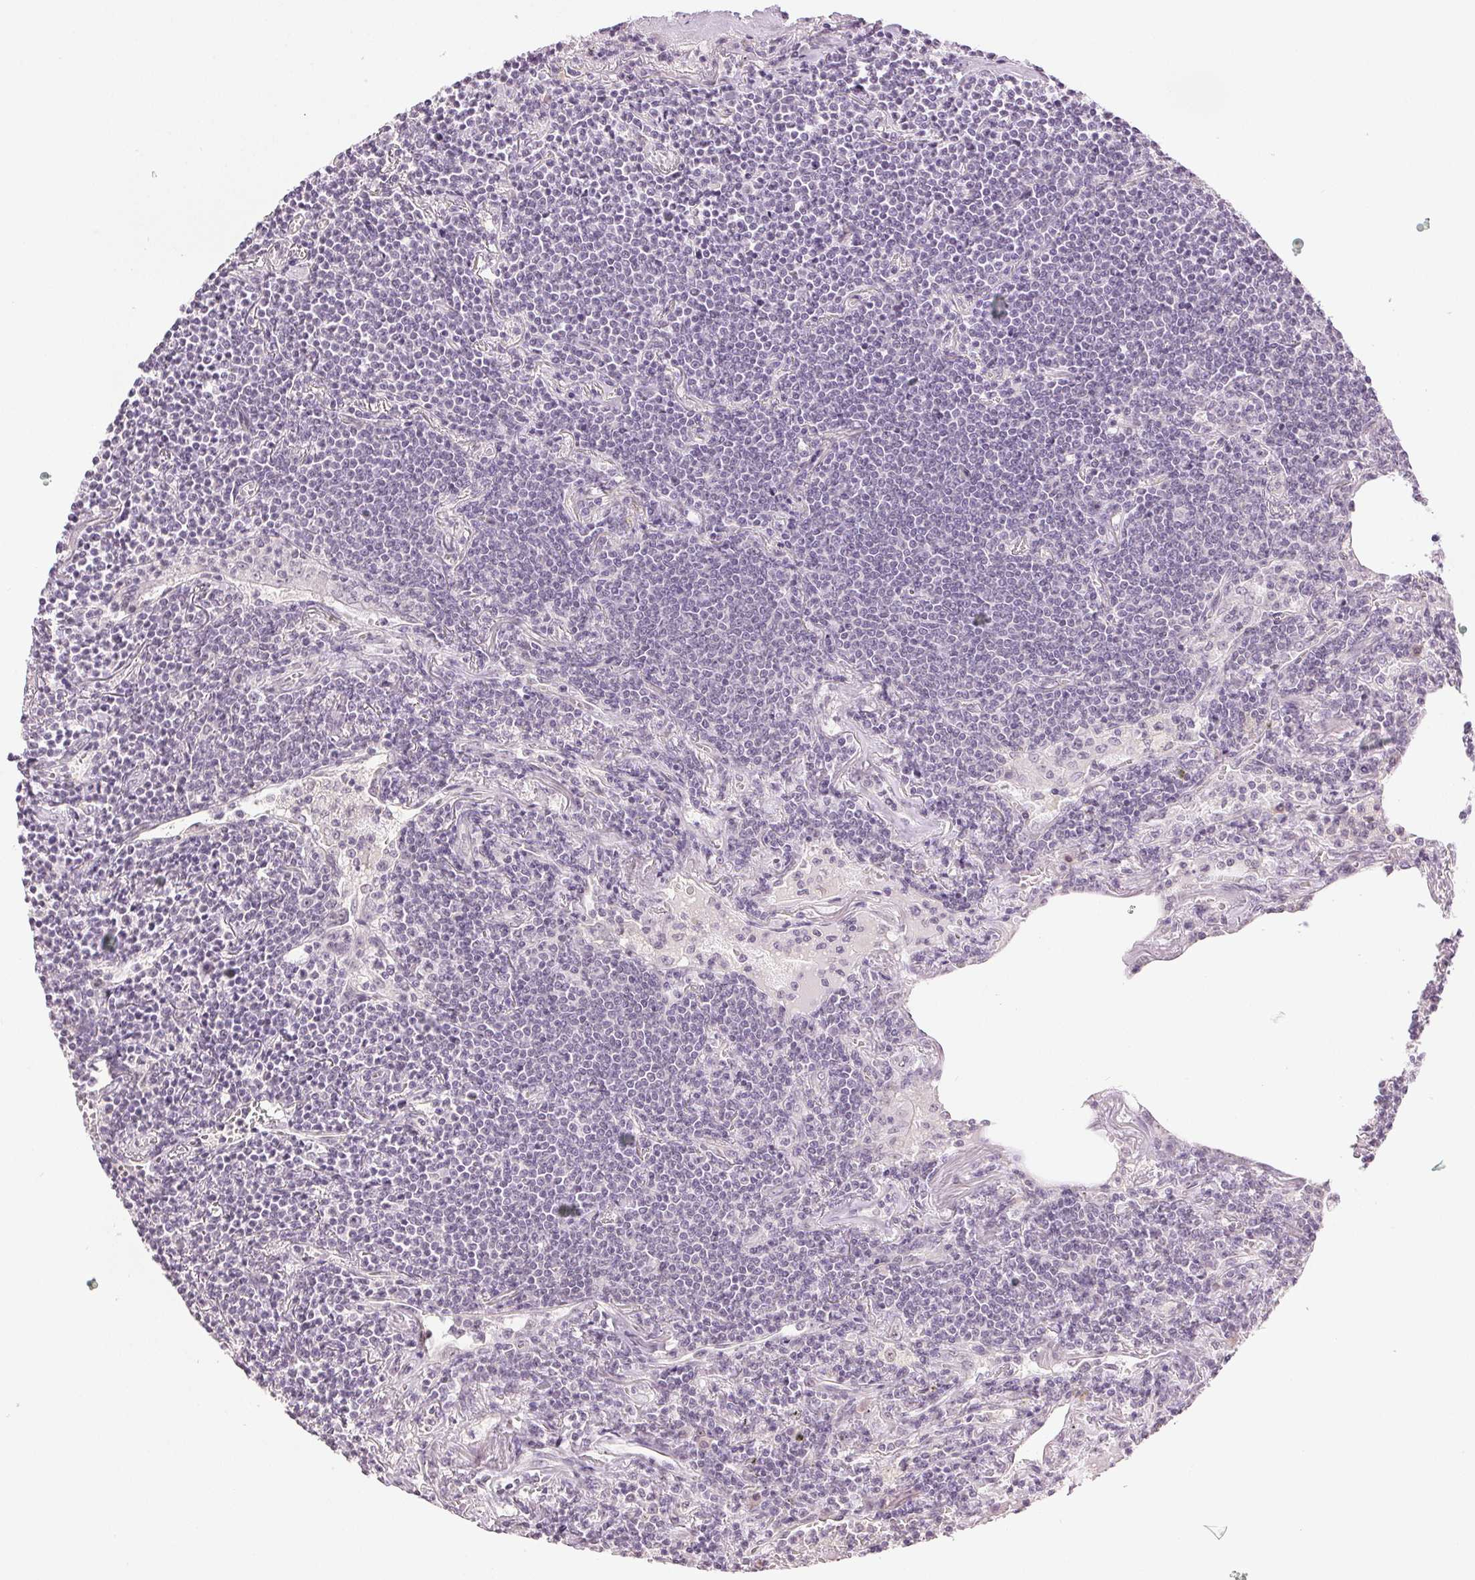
{"staining": {"intensity": "negative", "quantity": "none", "location": "none"}, "tissue": "lymphoma", "cell_type": "Tumor cells", "image_type": "cancer", "snomed": [{"axis": "morphology", "description": "Malignant lymphoma, non-Hodgkin's type, Low grade"}, {"axis": "topography", "description": "Lung"}], "caption": "This photomicrograph is of low-grade malignant lymphoma, non-Hodgkin's type stained with immunohistochemistry to label a protein in brown with the nuclei are counter-stained blue. There is no expression in tumor cells. Nuclei are stained in blue.", "gene": "PLCB1", "patient": {"sex": "female", "age": 71}}